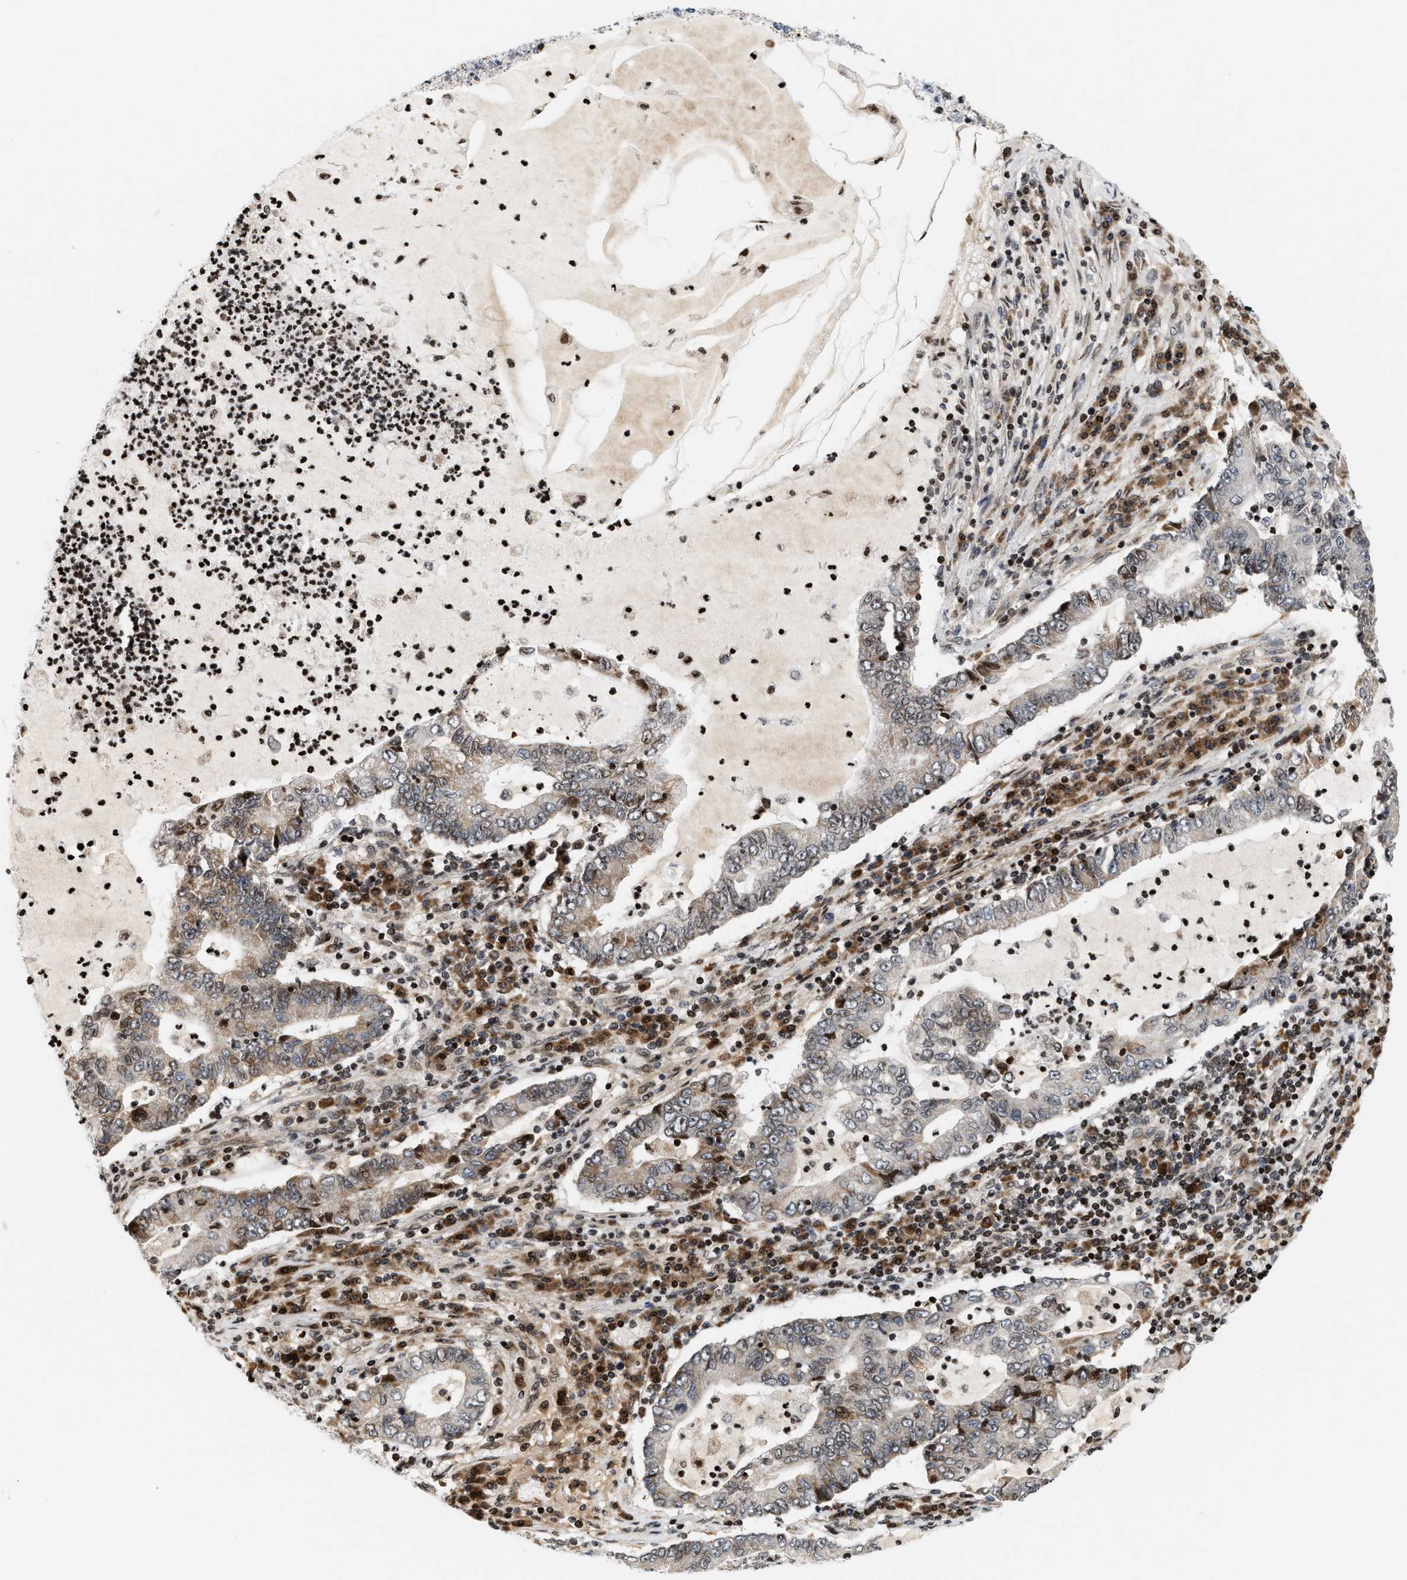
{"staining": {"intensity": "weak", "quantity": "25%-75%", "location": "cytoplasmic/membranous,nuclear"}, "tissue": "lung cancer", "cell_type": "Tumor cells", "image_type": "cancer", "snomed": [{"axis": "morphology", "description": "Adenocarcinoma, NOS"}, {"axis": "topography", "description": "Lung"}], "caption": "Protein staining of lung cancer (adenocarcinoma) tissue demonstrates weak cytoplasmic/membranous and nuclear expression in approximately 25%-75% of tumor cells.", "gene": "PDZD2", "patient": {"sex": "female", "age": 51}}